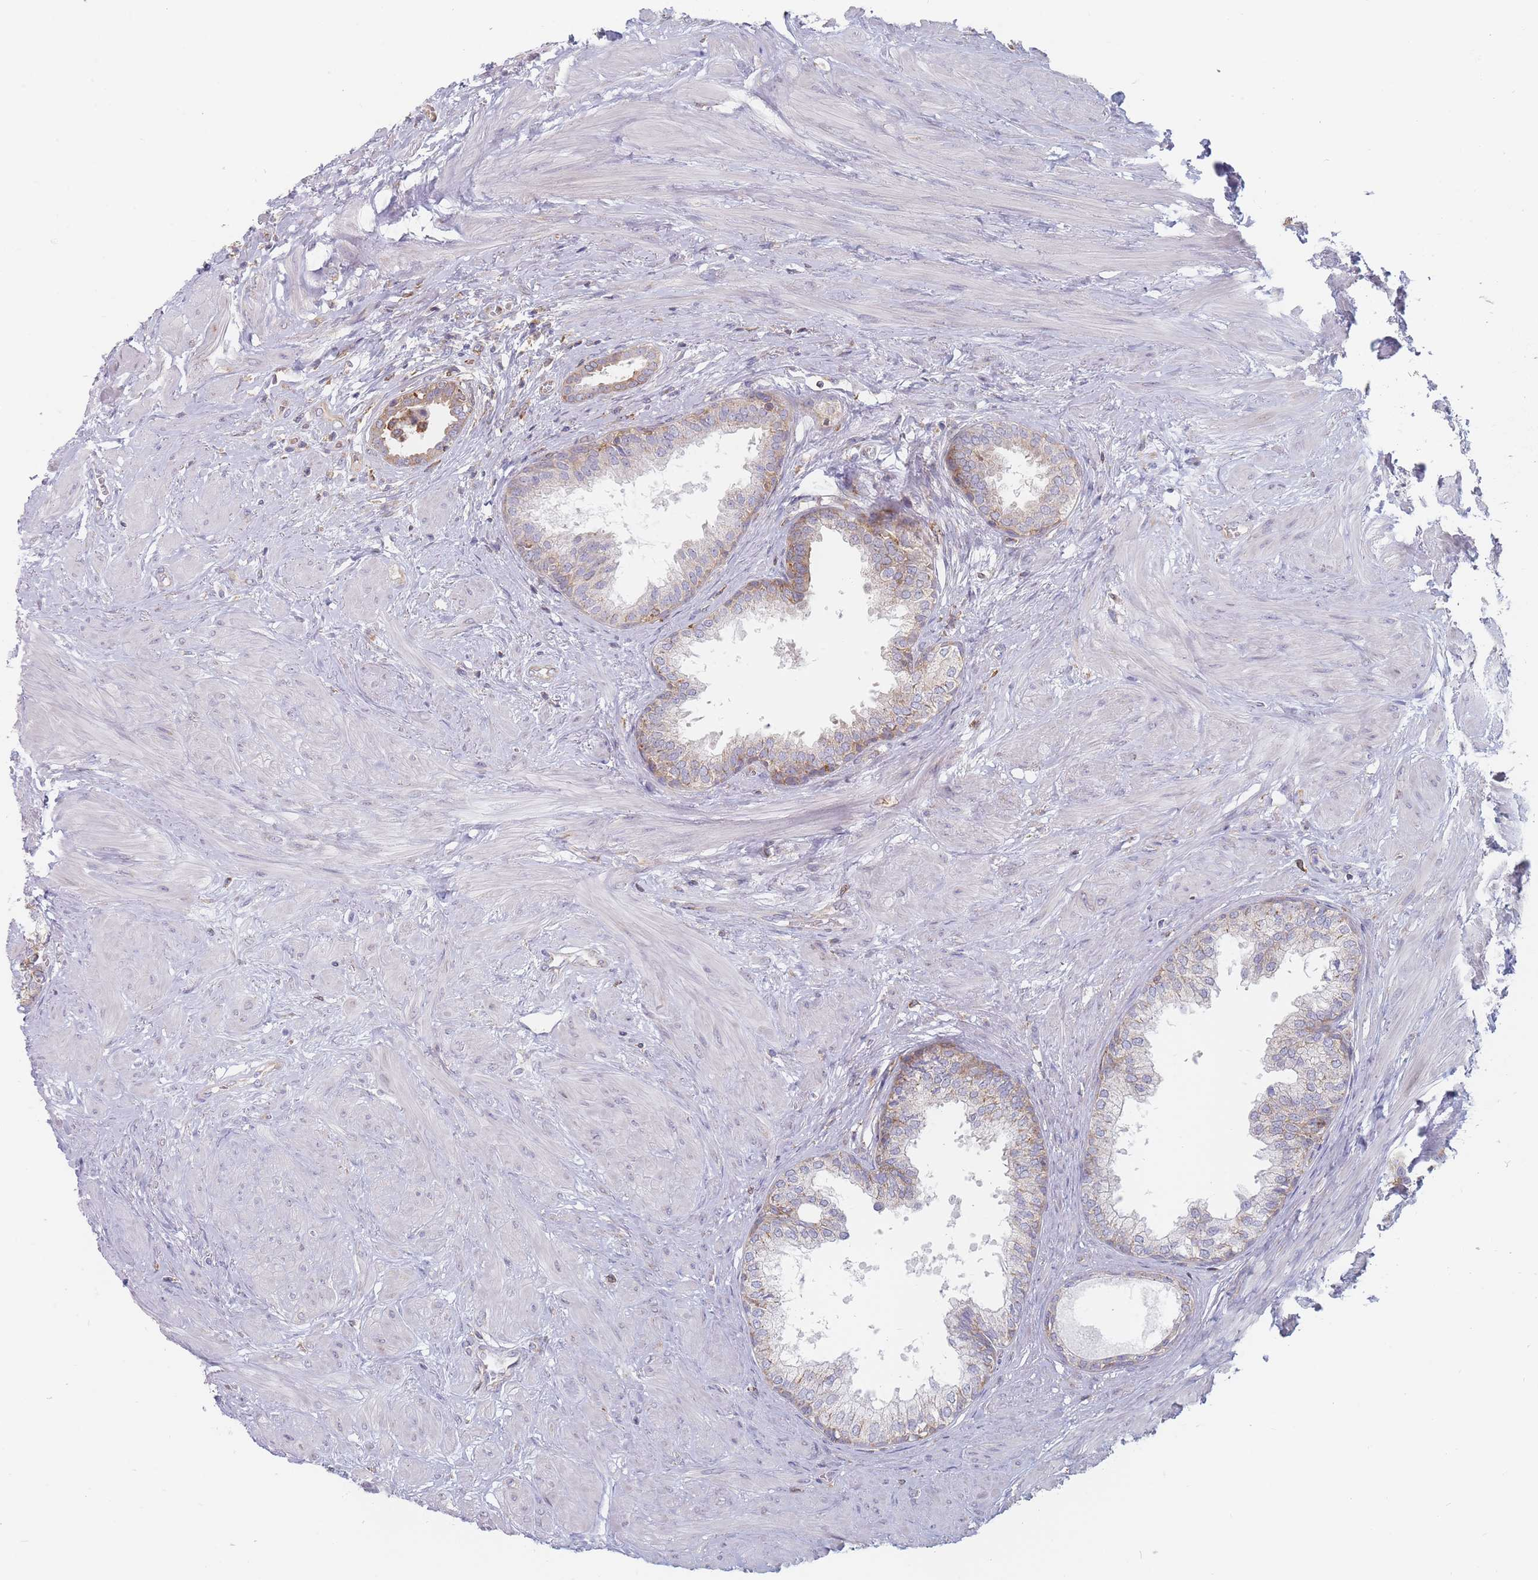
{"staining": {"intensity": "moderate", "quantity": "25%-75%", "location": "cytoplasmic/membranous"}, "tissue": "prostate", "cell_type": "Glandular cells", "image_type": "normal", "snomed": [{"axis": "morphology", "description": "Normal tissue, NOS"}, {"axis": "topography", "description": "Prostate"}], "caption": "A medium amount of moderate cytoplasmic/membranous staining is appreciated in about 25%-75% of glandular cells in benign prostate. (brown staining indicates protein expression, while blue staining denotes nuclei).", "gene": "MAP1S", "patient": {"sex": "male", "age": 48}}